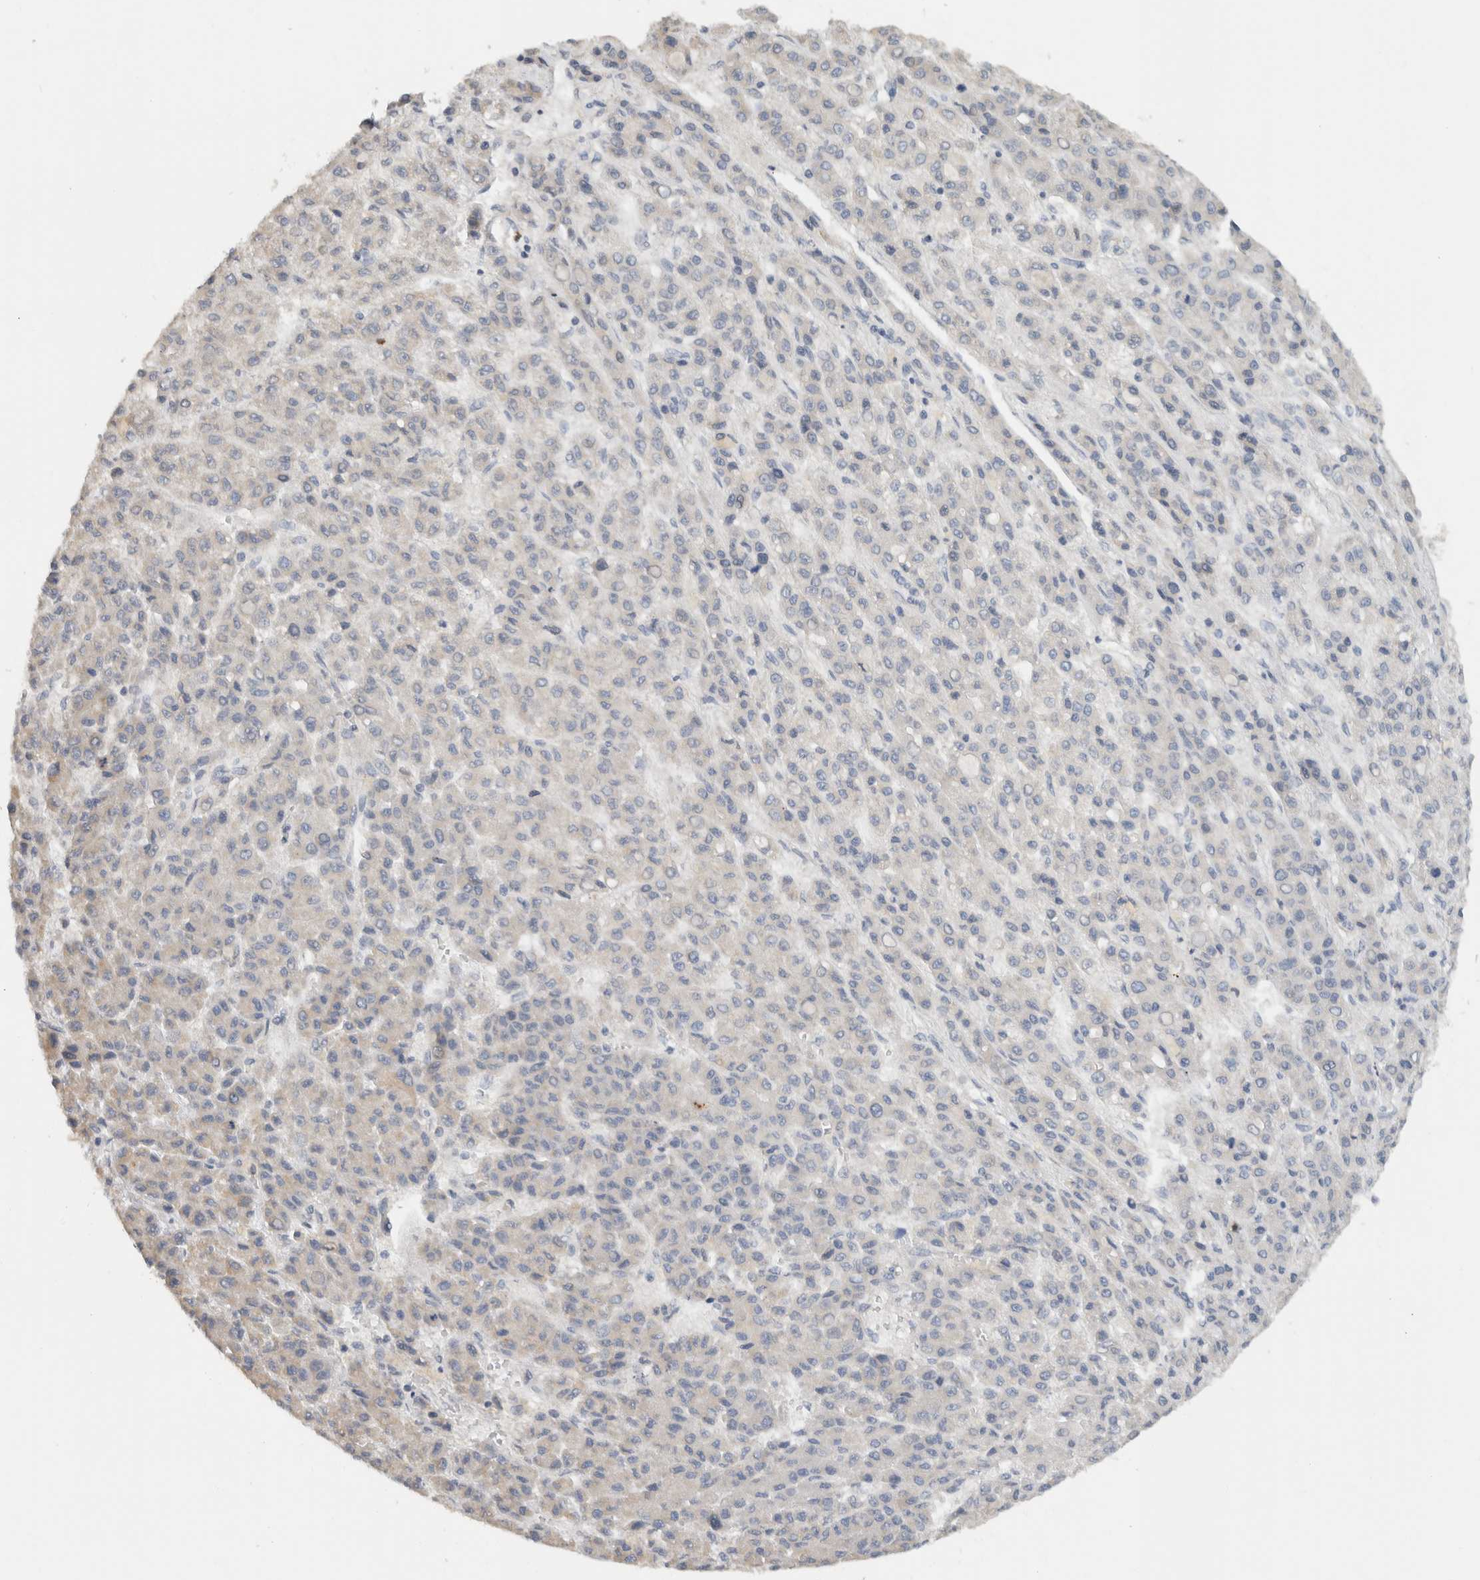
{"staining": {"intensity": "negative", "quantity": "none", "location": "none"}, "tissue": "liver cancer", "cell_type": "Tumor cells", "image_type": "cancer", "snomed": [{"axis": "morphology", "description": "Carcinoma, Hepatocellular, NOS"}, {"axis": "topography", "description": "Liver"}], "caption": "Immunohistochemical staining of hepatocellular carcinoma (liver) reveals no significant positivity in tumor cells. Brightfield microscopy of IHC stained with DAB (brown) and hematoxylin (blue), captured at high magnification.", "gene": "PUM1", "patient": {"sex": "male", "age": 70}}